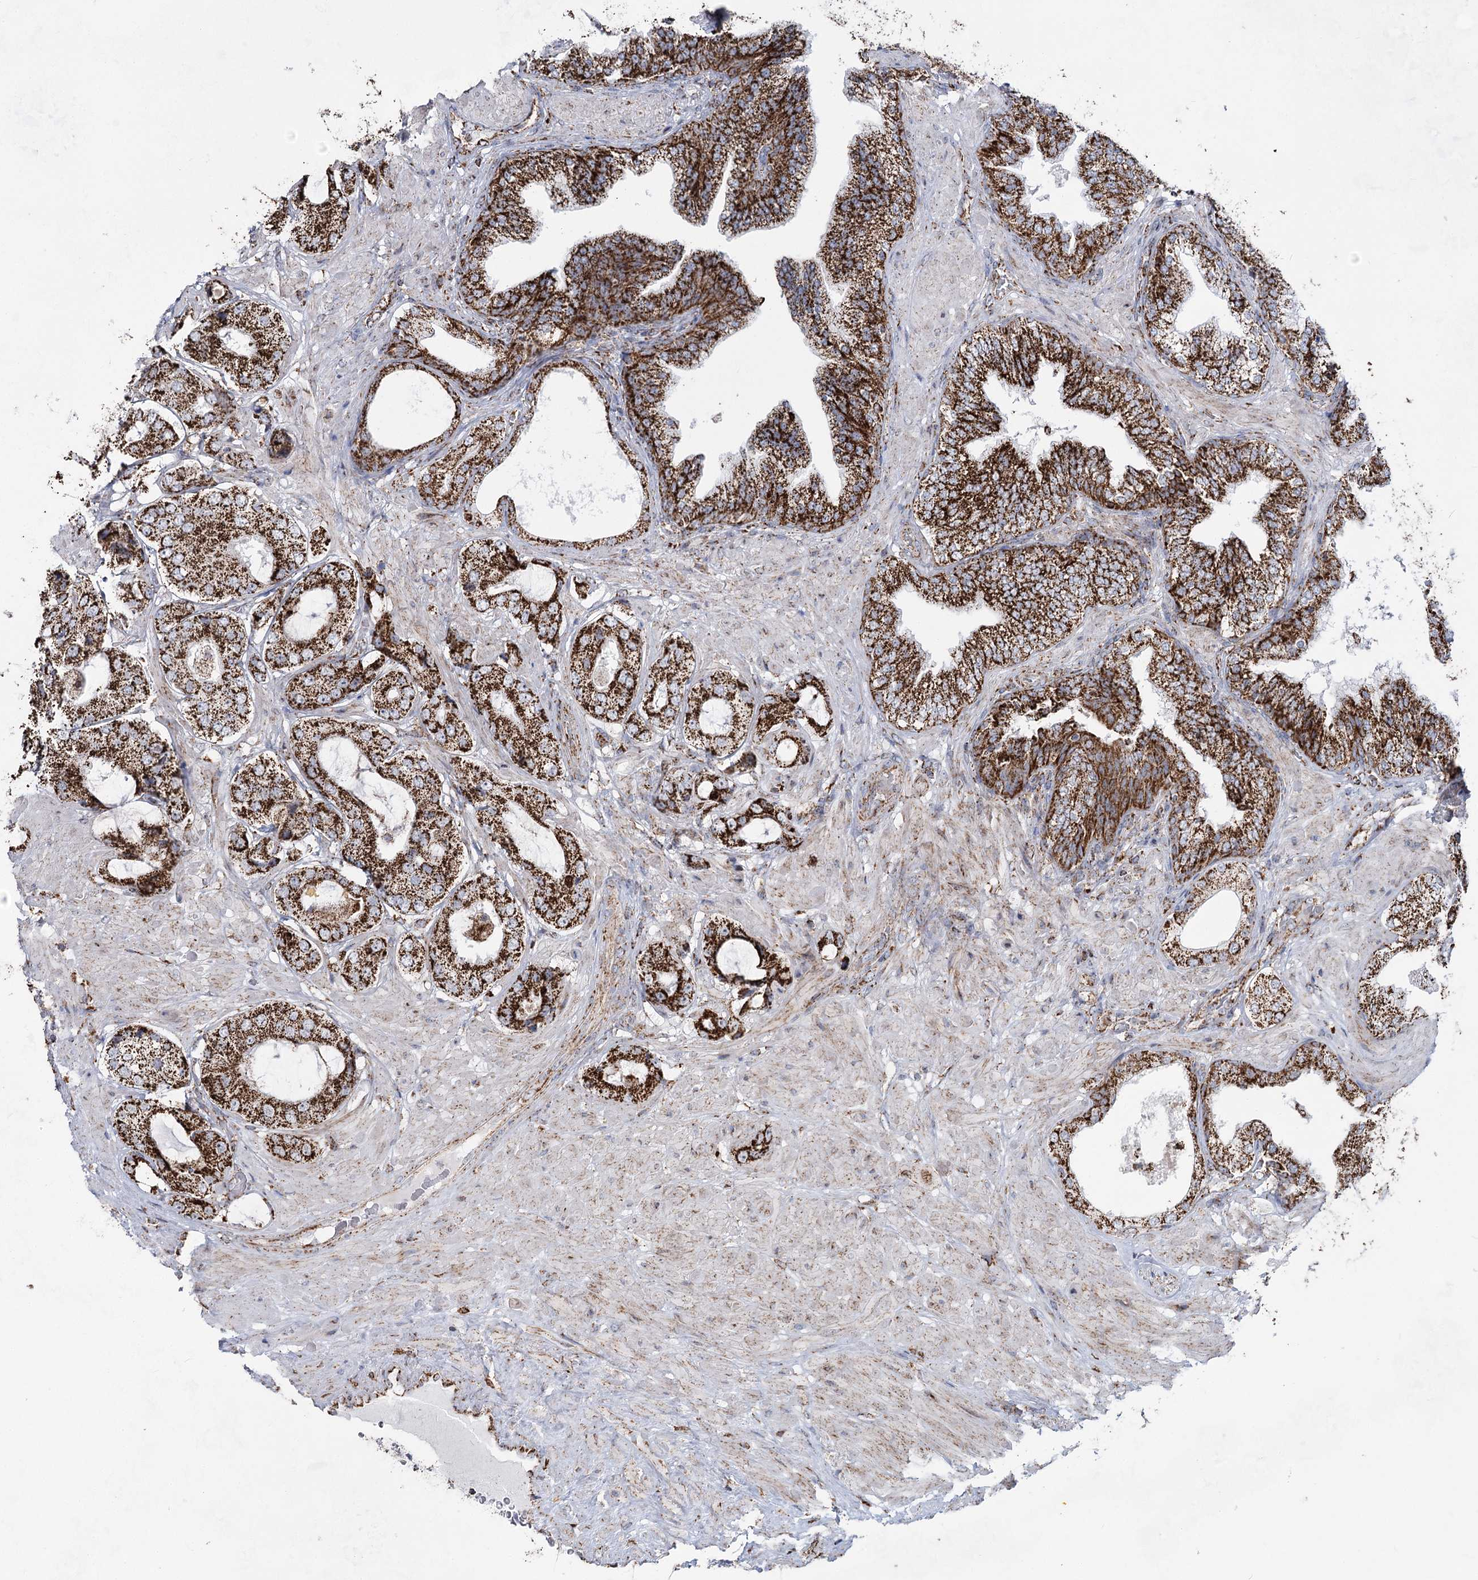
{"staining": {"intensity": "strong", "quantity": ">75%", "location": "cytoplasmic/membranous"}, "tissue": "prostate cancer", "cell_type": "Tumor cells", "image_type": "cancer", "snomed": [{"axis": "morphology", "description": "Adenocarcinoma, High grade"}, {"axis": "topography", "description": "Prostate"}], "caption": "Immunohistochemical staining of prostate adenocarcinoma (high-grade) exhibits high levels of strong cytoplasmic/membranous protein expression in about >75% of tumor cells. The protein of interest is shown in brown color, while the nuclei are stained blue.", "gene": "CWF19L1", "patient": {"sex": "male", "age": 59}}